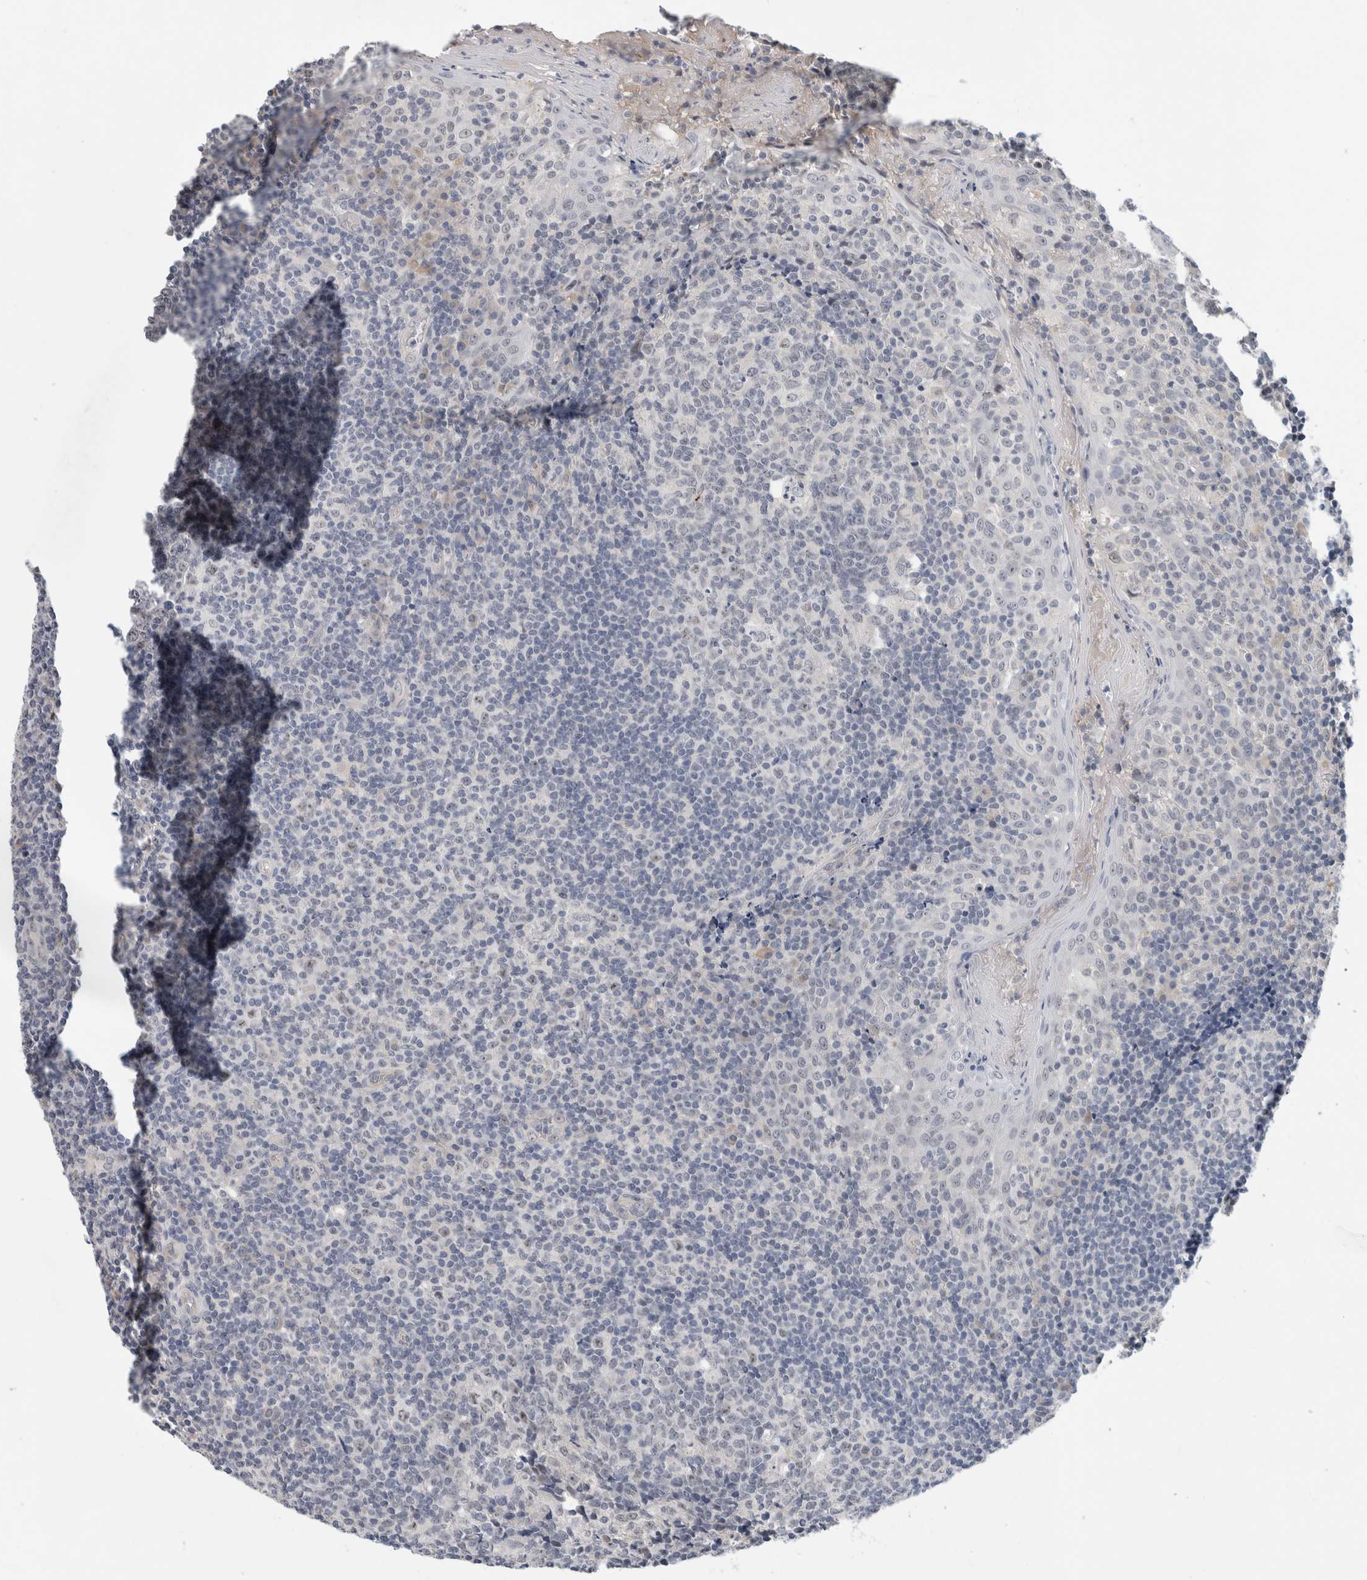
{"staining": {"intensity": "negative", "quantity": "none", "location": "none"}, "tissue": "tonsil", "cell_type": "Germinal center cells", "image_type": "normal", "snomed": [{"axis": "morphology", "description": "Normal tissue, NOS"}, {"axis": "topography", "description": "Tonsil"}], "caption": "Immunohistochemistry (IHC) histopathology image of benign tonsil stained for a protein (brown), which displays no staining in germinal center cells.", "gene": "HCN3", "patient": {"sex": "female", "age": 19}}